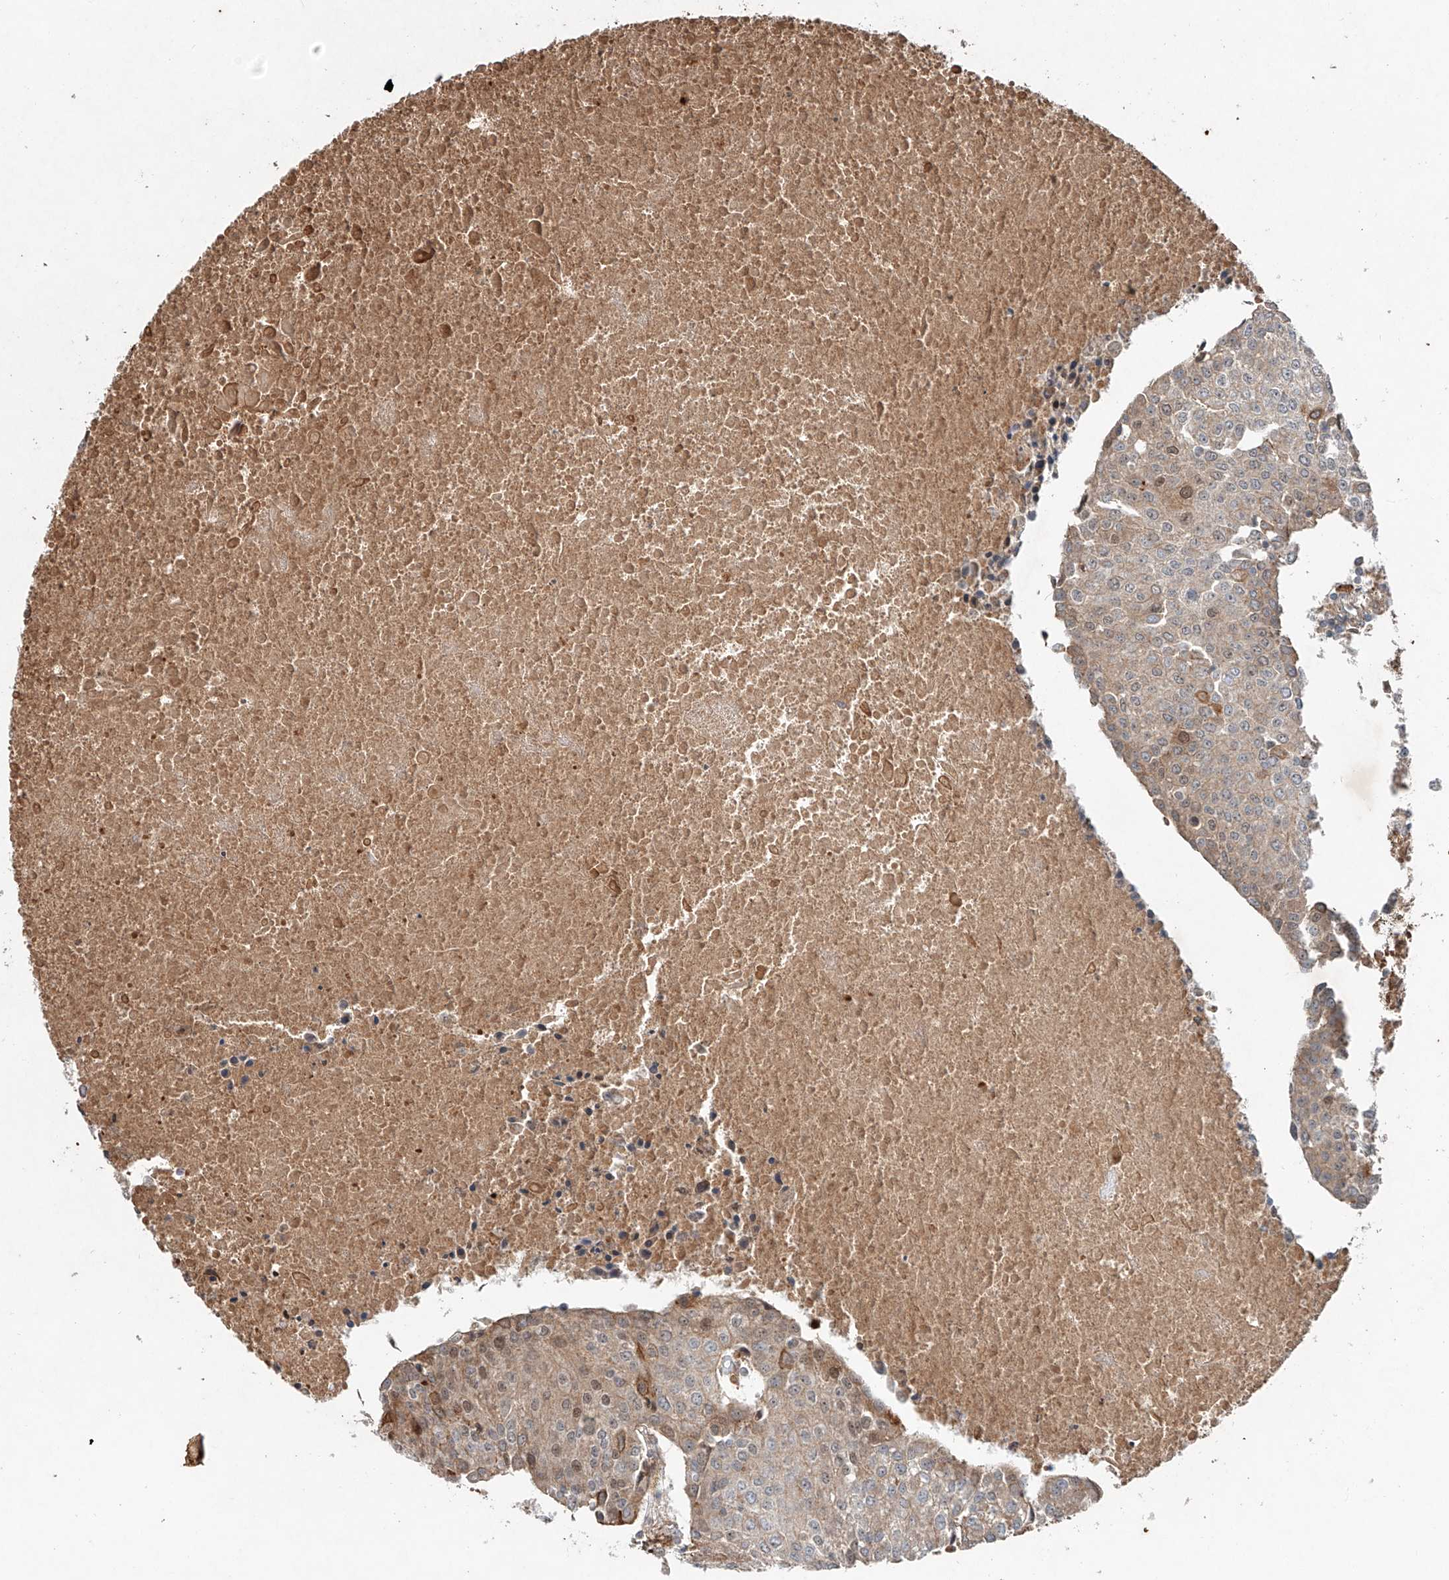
{"staining": {"intensity": "moderate", "quantity": "<25%", "location": "cytoplasmic/membranous,nuclear"}, "tissue": "urothelial cancer", "cell_type": "Tumor cells", "image_type": "cancer", "snomed": [{"axis": "morphology", "description": "Urothelial carcinoma, High grade"}, {"axis": "topography", "description": "Urinary bladder"}], "caption": "An IHC image of neoplastic tissue is shown. Protein staining in brown shows moderate cytoplasmic/membranous and nuclear positivity in urothelial cancer within tumor cells.", "gene": "IER5", "patient": {"sex": "female", "age": 85}}